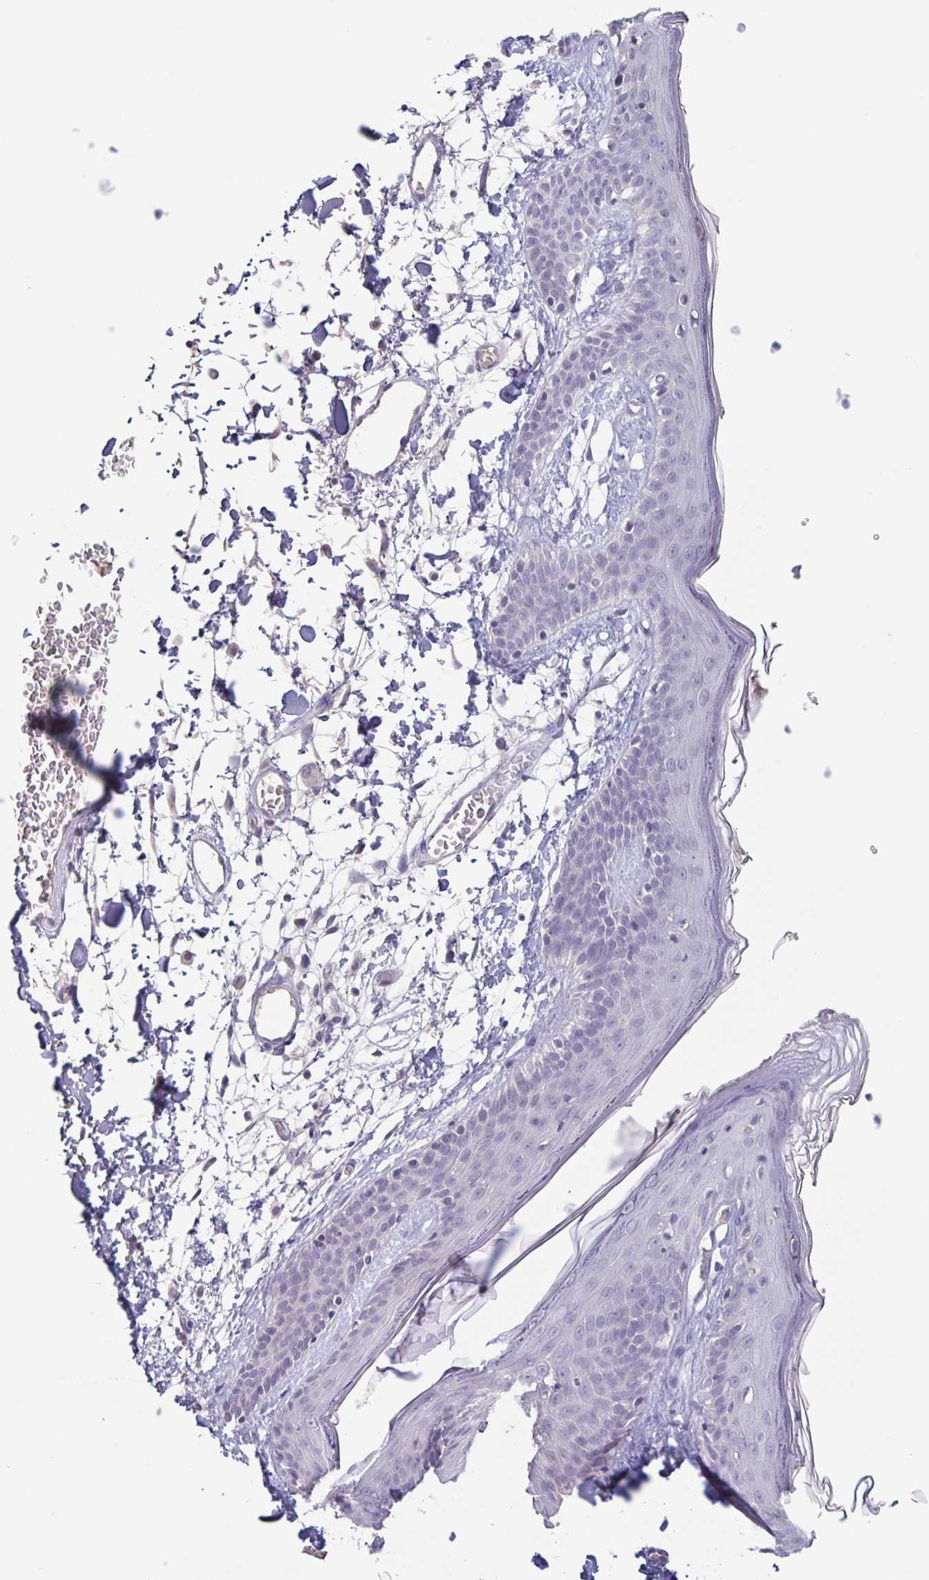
{"staining": {"intensity": "negative", "quantity": "none", "location": "none"}, "tissue": "skin", "cell_type": "Fibroblasts", "image_type": "normal", "snomed": [{"axis": "morphology", "description": "Normal tissue, NOS"}, {"axis": "topography", "description": "Skin"}], "caption": "Micrograph shows no protein expression in fibroblasts of benign skin. Nuclei are stained in blue.", "gene": "INSL5", "patient": {"sex": "male", "age": 79}}